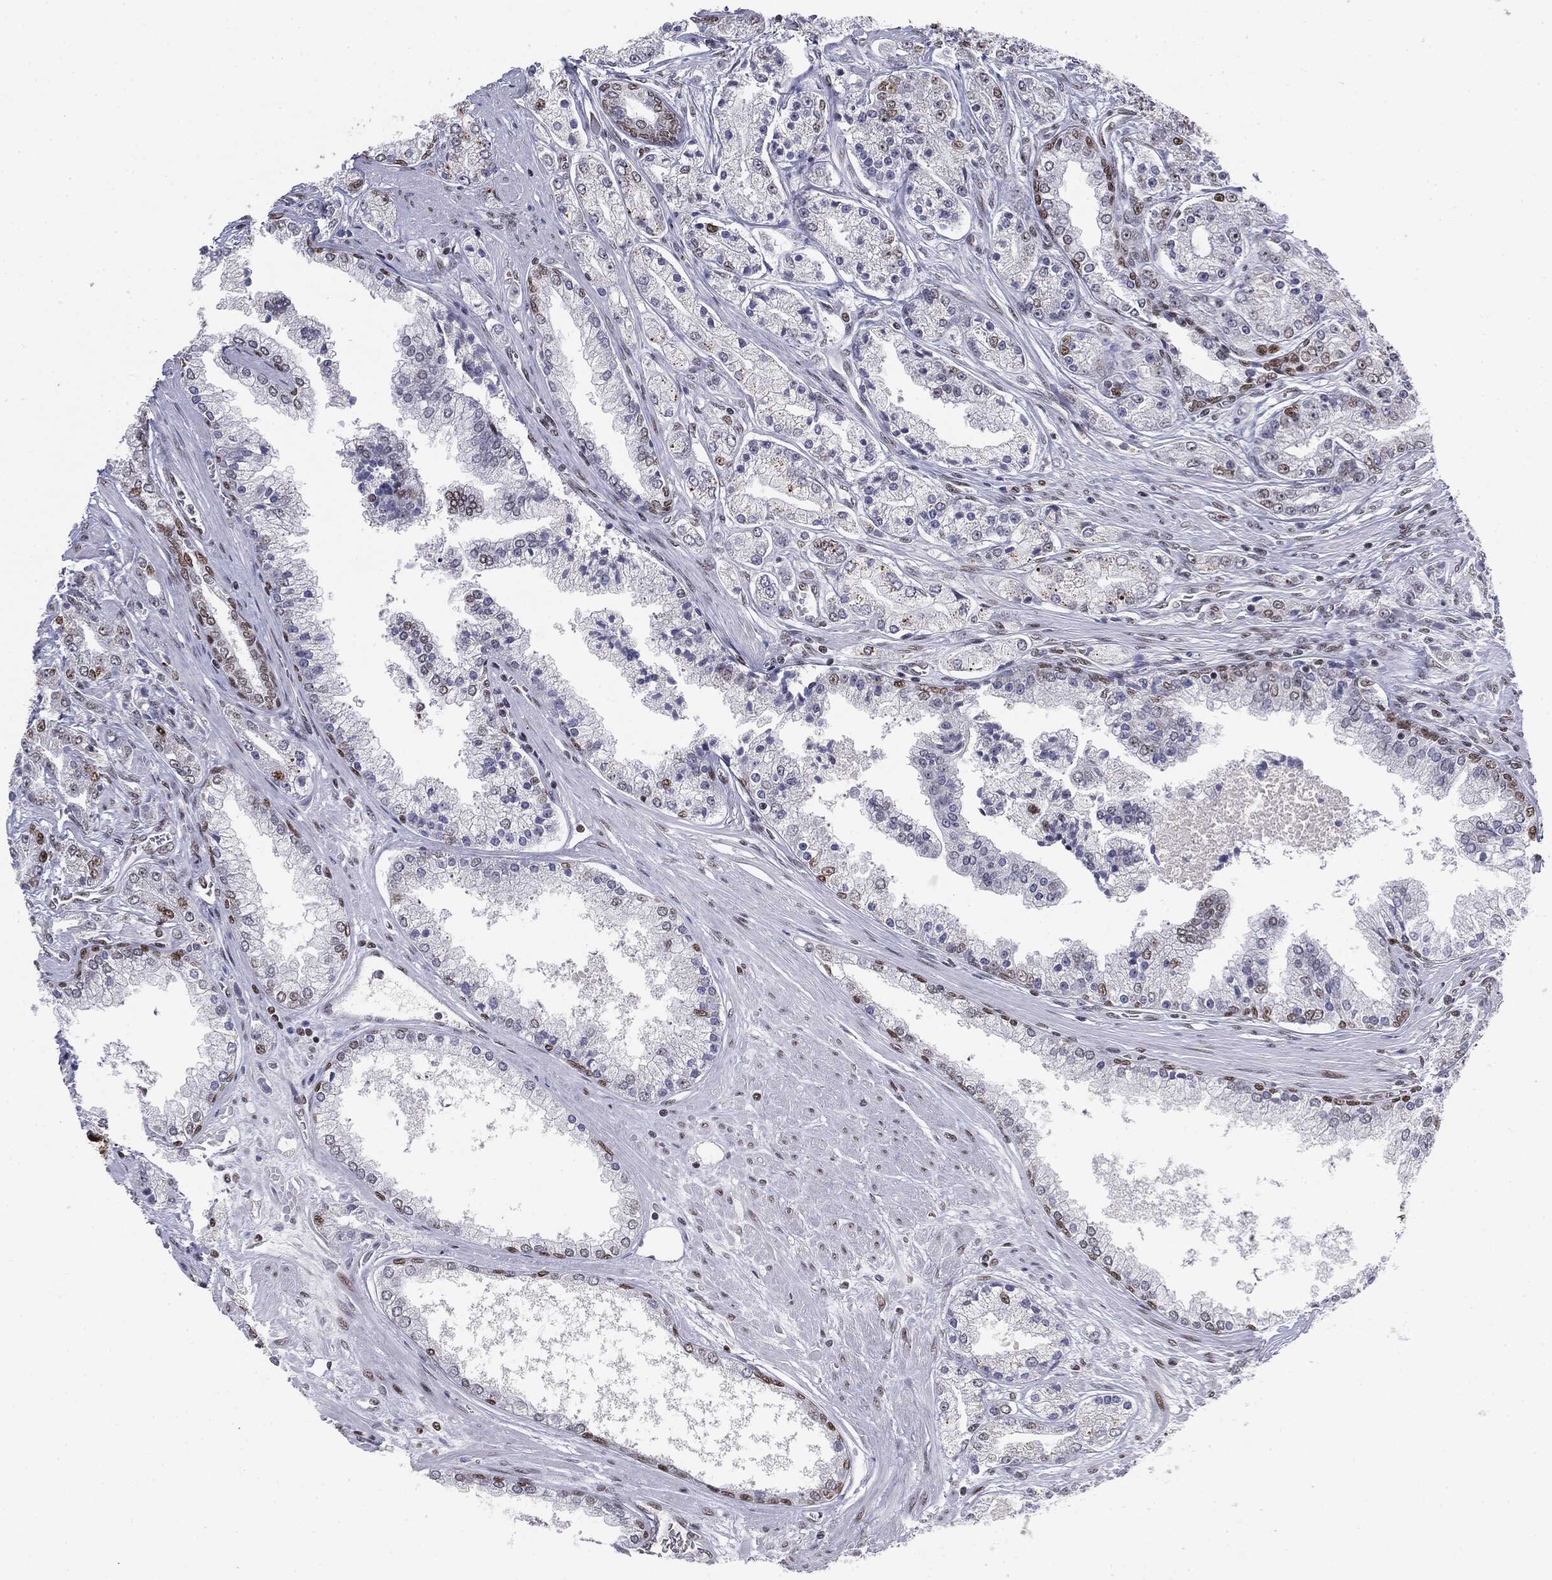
{"staining": {"intensity": "weak", "quantity": "<25%", "location": "nuclear"}, "tissue": "prostate cancer", "cell_type": "Tumor cells", "image_type": "cancer", "snomed": [{"axis": "morphology", "description": "Adenocarcinoma, High grade"}, {"axis": "topography", "description": "Prostate"}], "caption": "Prostate cancer was stained to show a protein in brown. There is no significant expression in tumor cells.", "gene": "MDC1", "patient": {"sex": "male", "age": 66}}